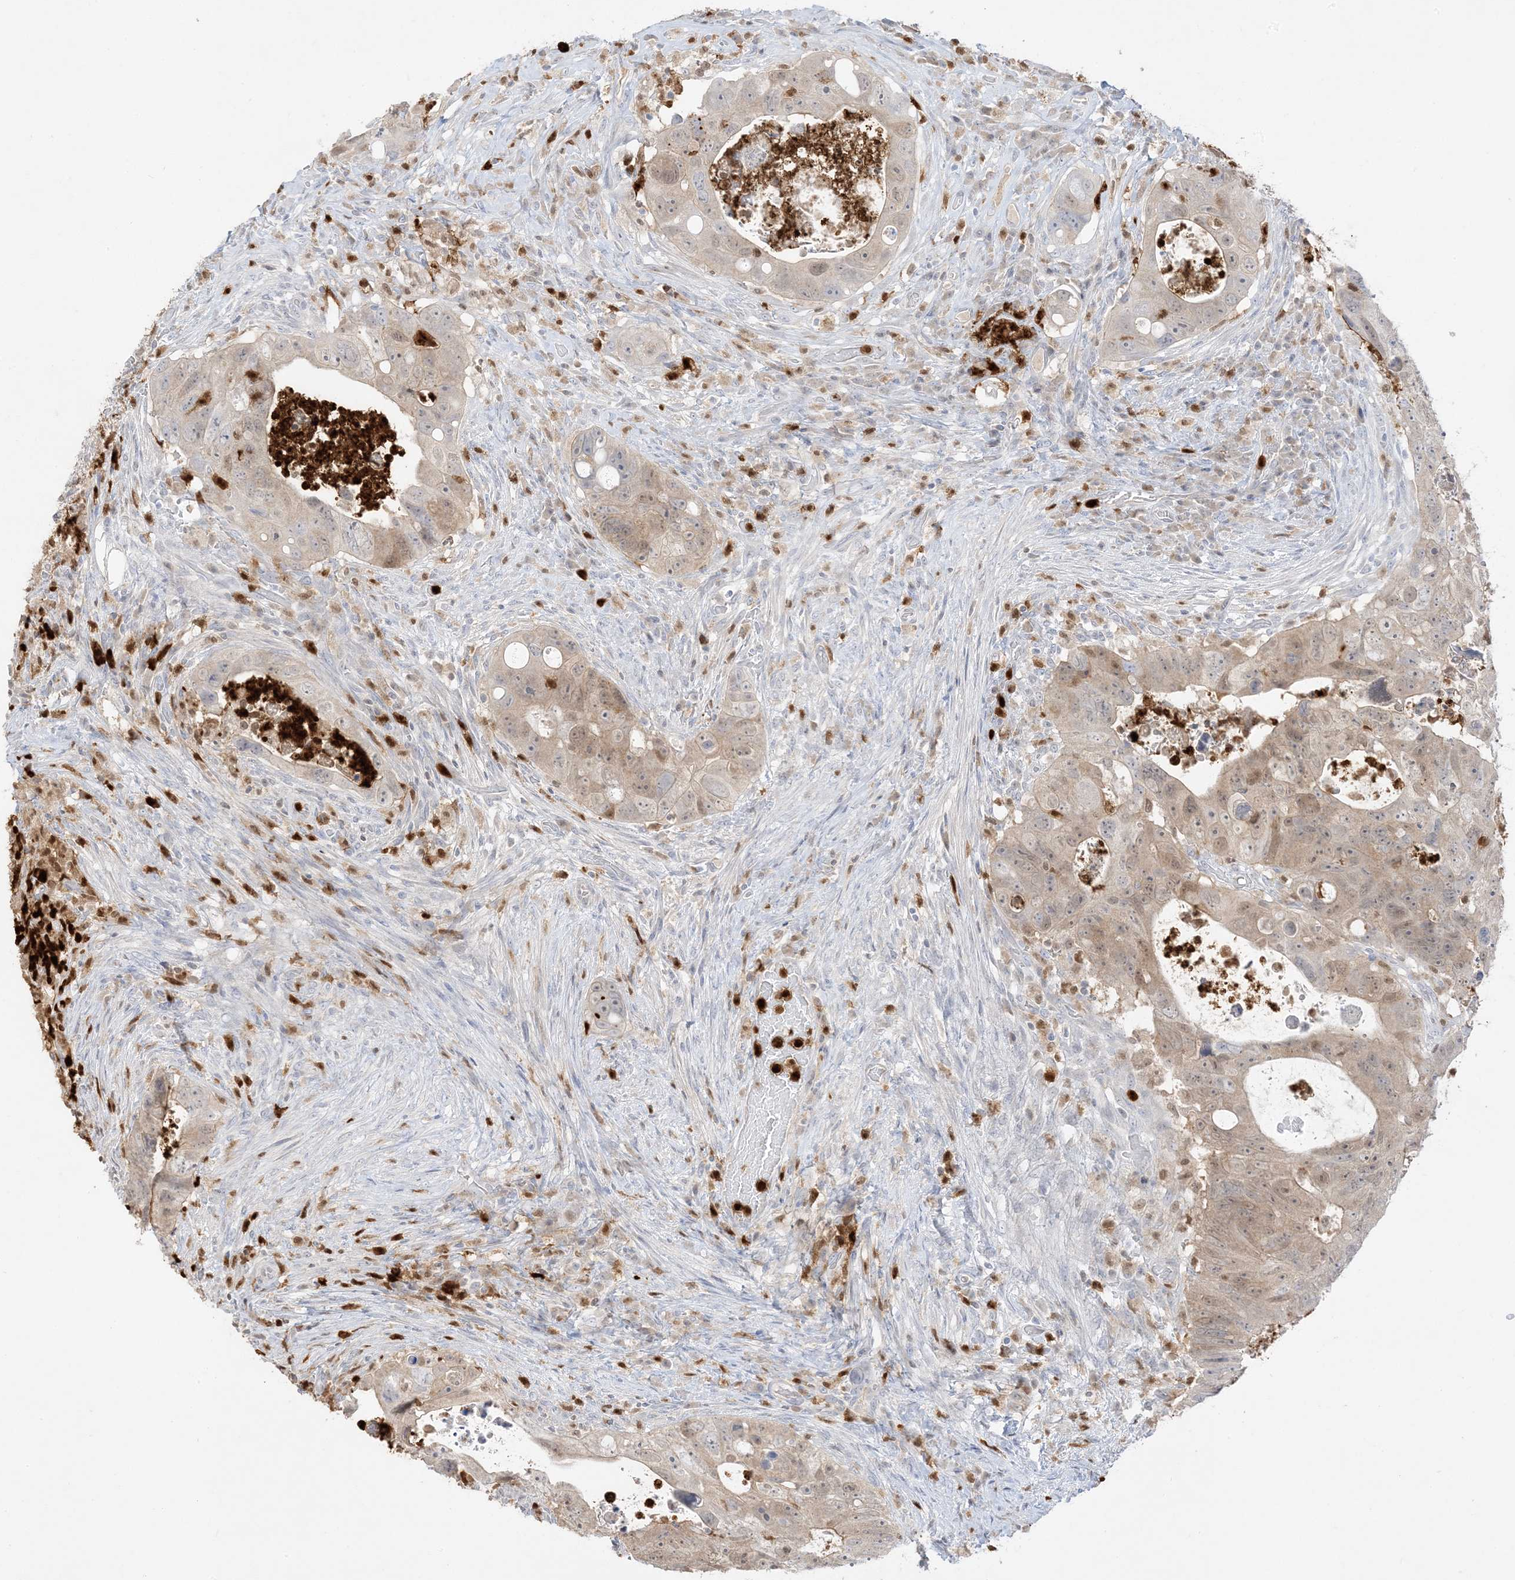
{"staining": {"intensity": "weak", "quantity": "25%-75%", "location": "cytoplasmic/membranous,nuclear"}, "tissue": "colorectal cancer", "cell_type": "Tumor cells", "image_type": "cancer", "snomed": [{"axis": "morphology", "description": "Adenocarcinoma, NOS"}, {"axis": "topography", "description": "Rectum"}], "caption": "A high-resolution histopathology image shows immunohistochemistry (IHC) staining of adenocarcinoma (colorectal), which reveals weak cytoplasmic/membranous and nuclear staining in approximately 25%-75% of tumor cells. (DAB (3,3'-diaminobenzidine) IHC with brightfield microscopy, high magnification).", "gene": "GCA", "patient": {"sex": "male", "age": 59}}